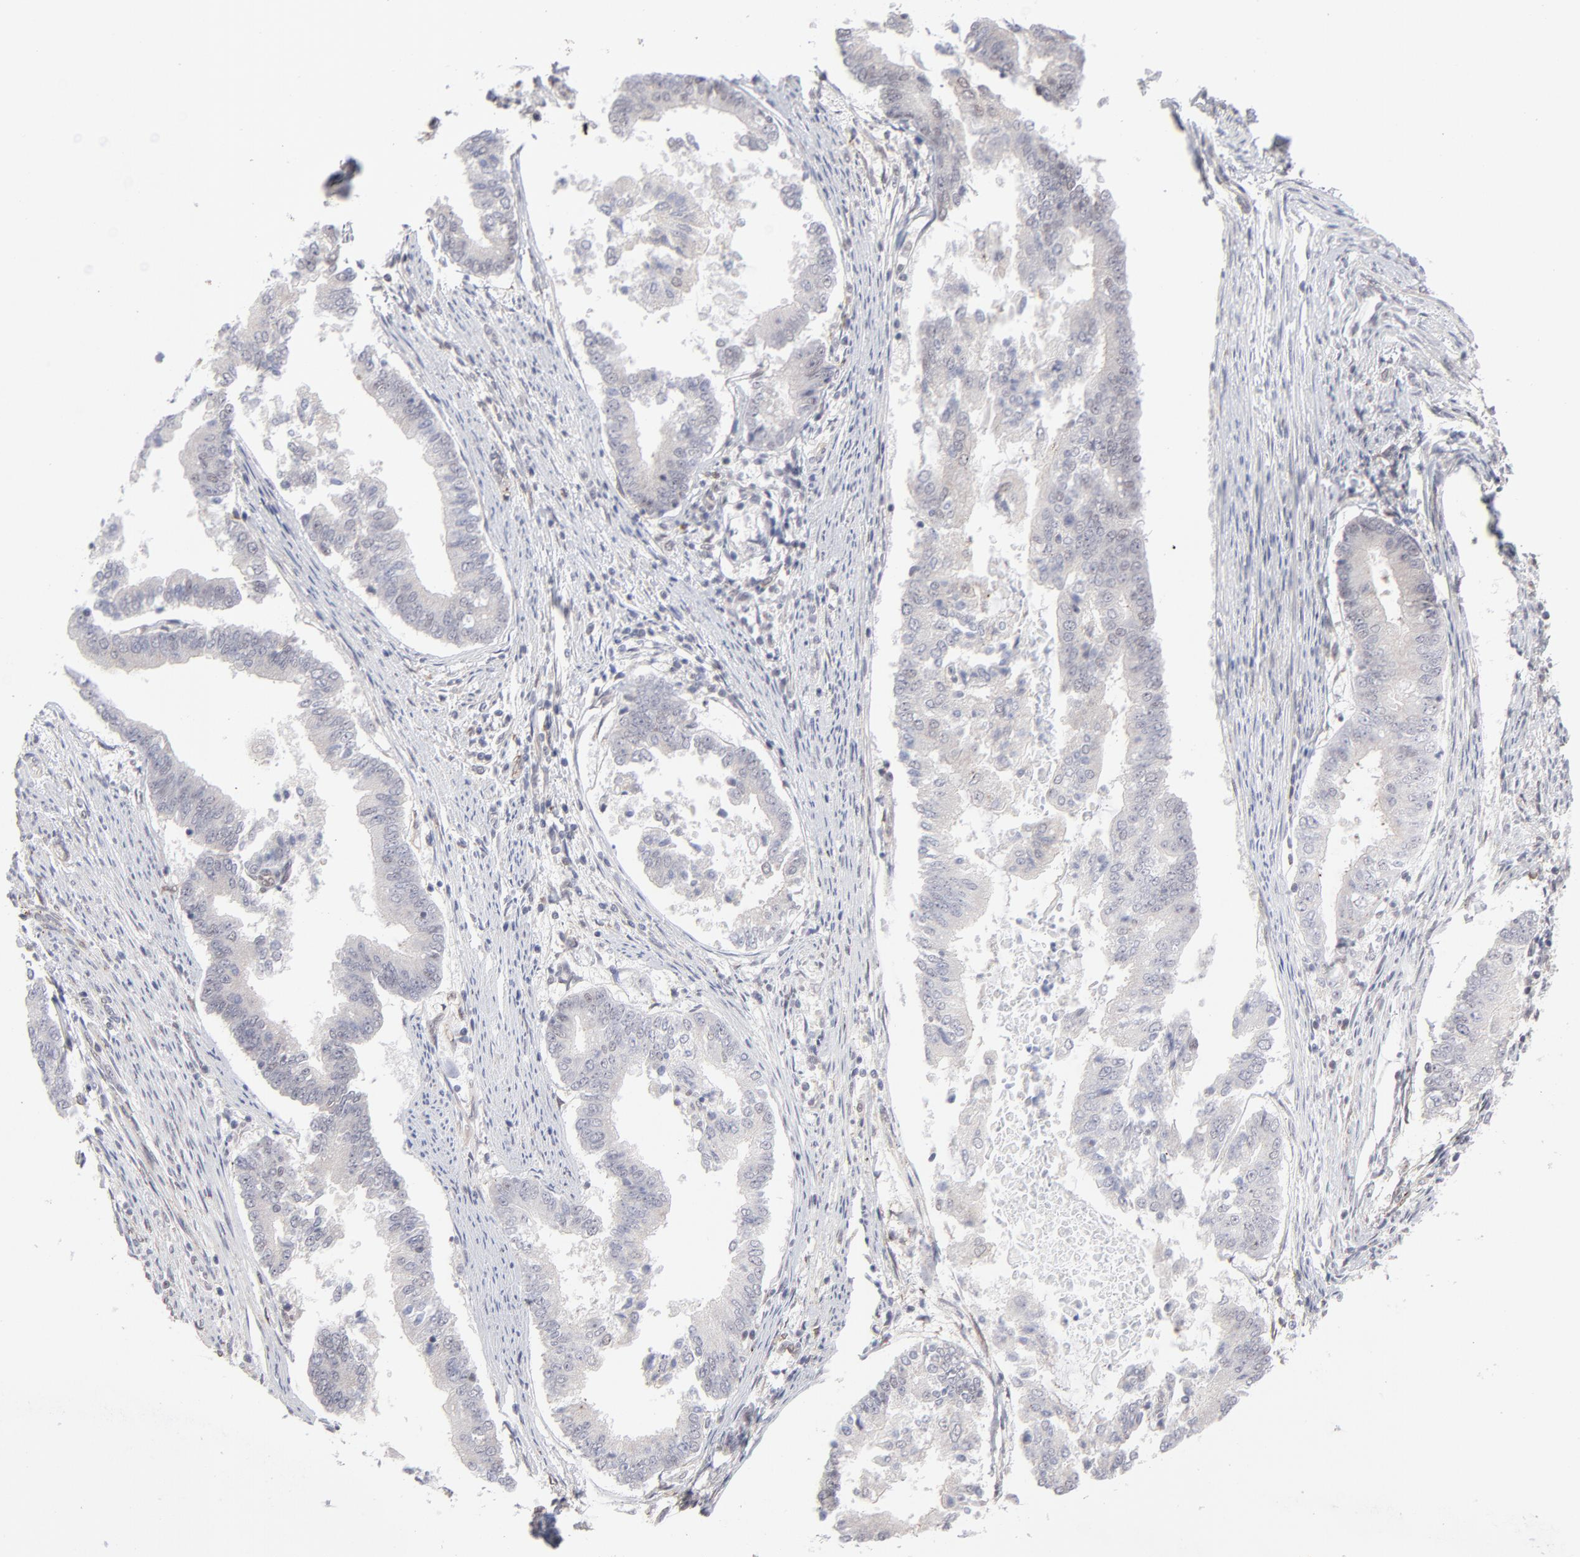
{"staining": {"intensity": "weak", "quantity": "25%-75%", "location": "cytoplasmic/membranous,nuclear"}, "tissue": "endometrial cancer", "cell_type": "Tumor cells", "image_type": "cancer", "snomed": [{"axis": "morphology", "description": "Adenocarcinoma, NOS"}, {"axis": "topography", "description": "Endometrium"}], "caption": "There is low levels of weak cytoplasmic/membranous and nuclear staining in tumor cells of adenocarcinoma (endometrial), as demonstrated by immunohistochemical staining (brown color).", "gene": "NBN", "patient": {"sex": "female", "age": 63}}